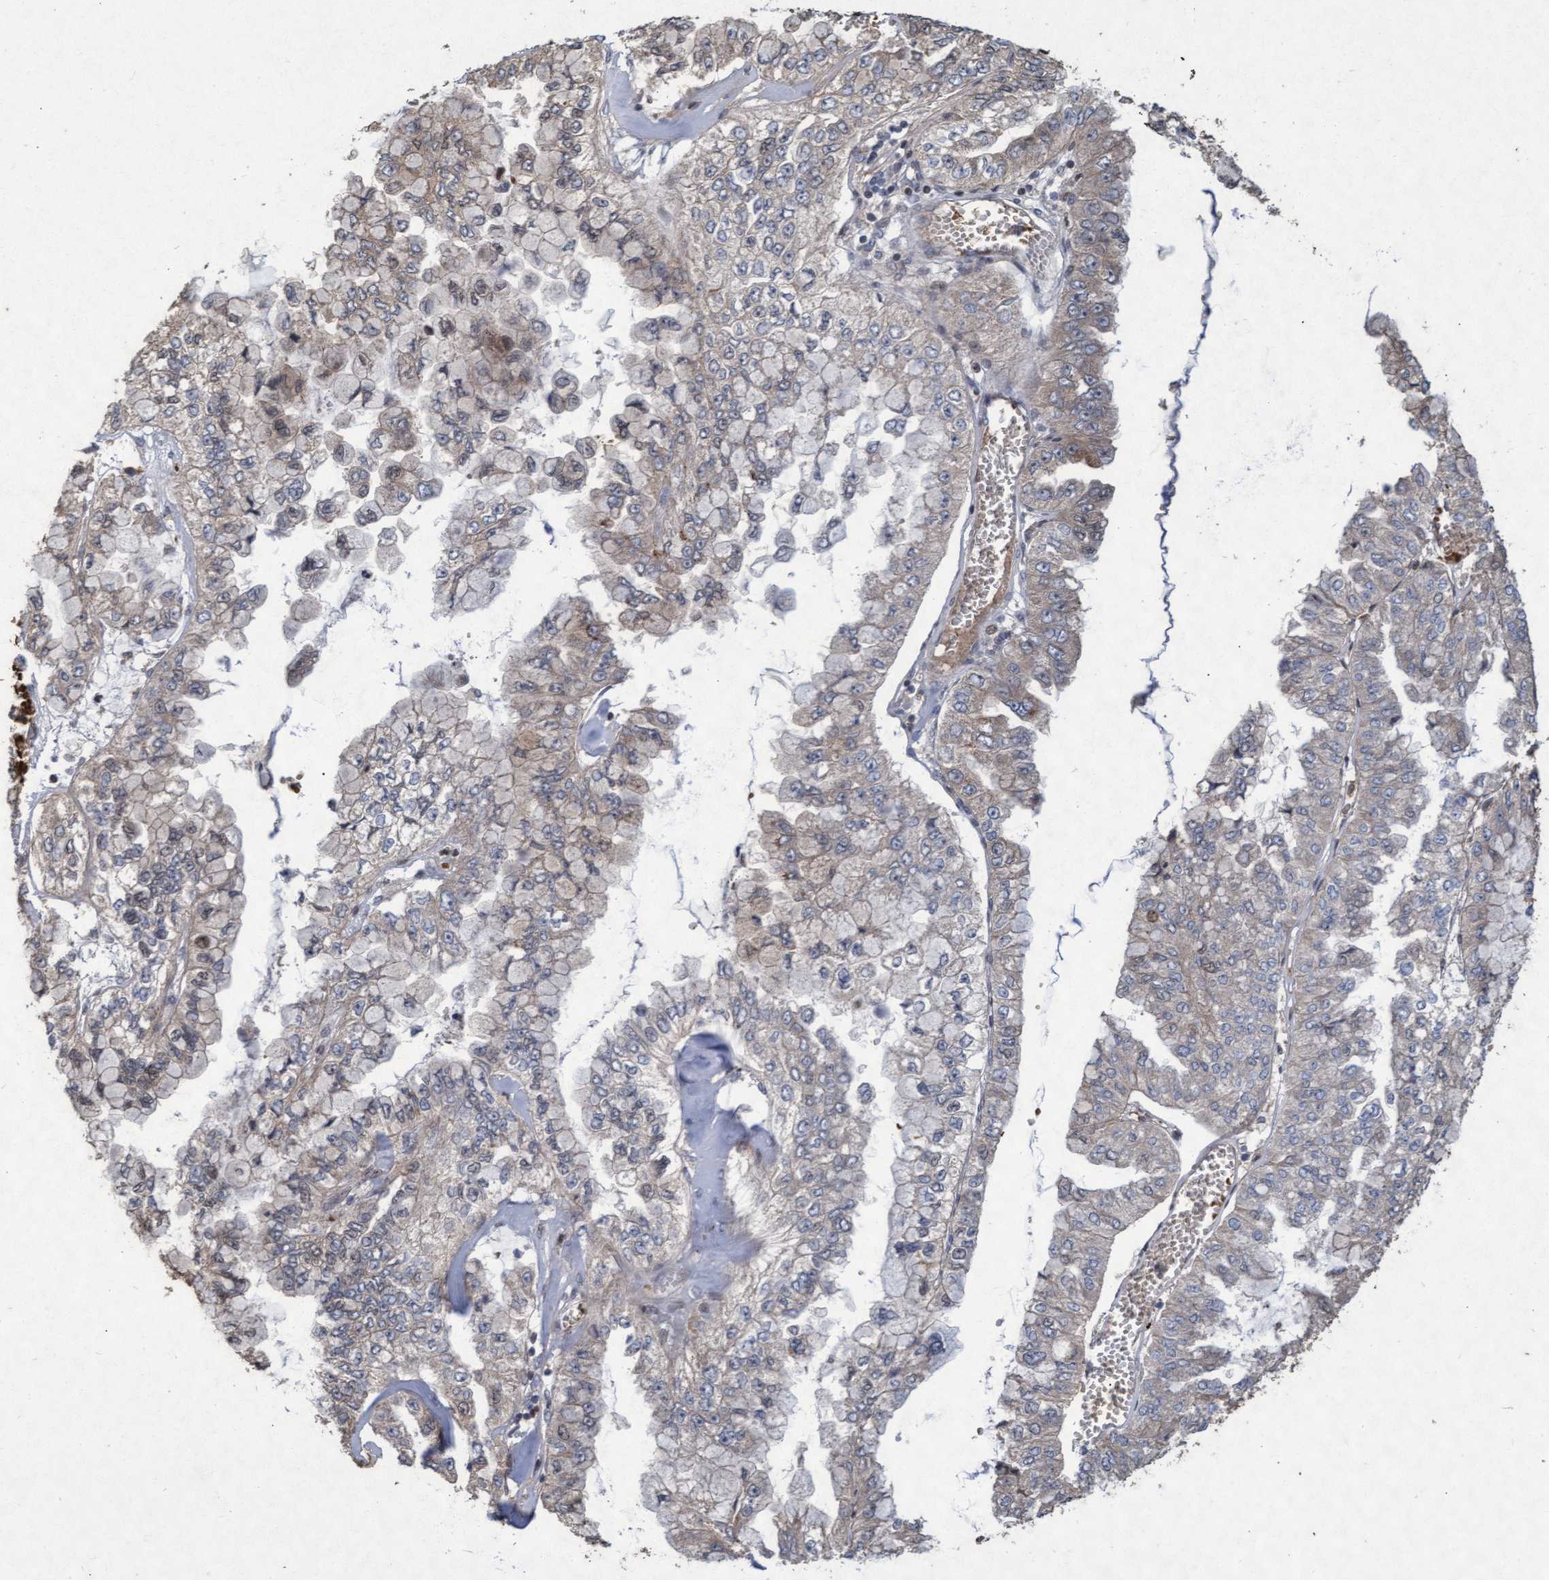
{"staining": {"intensity": "weak", "quantity": "25%-75%", "location": "cytoplasmic/membranous"}, "tissue": "liver cancer", "cell_type": "Tumor cells", "image_type": "cancer", "snomed": [{"axis": "morphology", "description": "Cholangiocarcinoma"}, {"axis": "topography", "description": "Liver"}], "caption": "Immunohistochemistry (IHC) micrograph of neoplastic tissue: human liver cholangiocarcinoma stained using immunohistochemistry (IHC) reveals low levels of weak protein expression localized specifically in the cytoplasmic/membranous of tumor cells, appearing as a cytoplasmic/membranous brown color.", "gene": "KCNC2", "patient": {"sex": "female", "age": 79}}